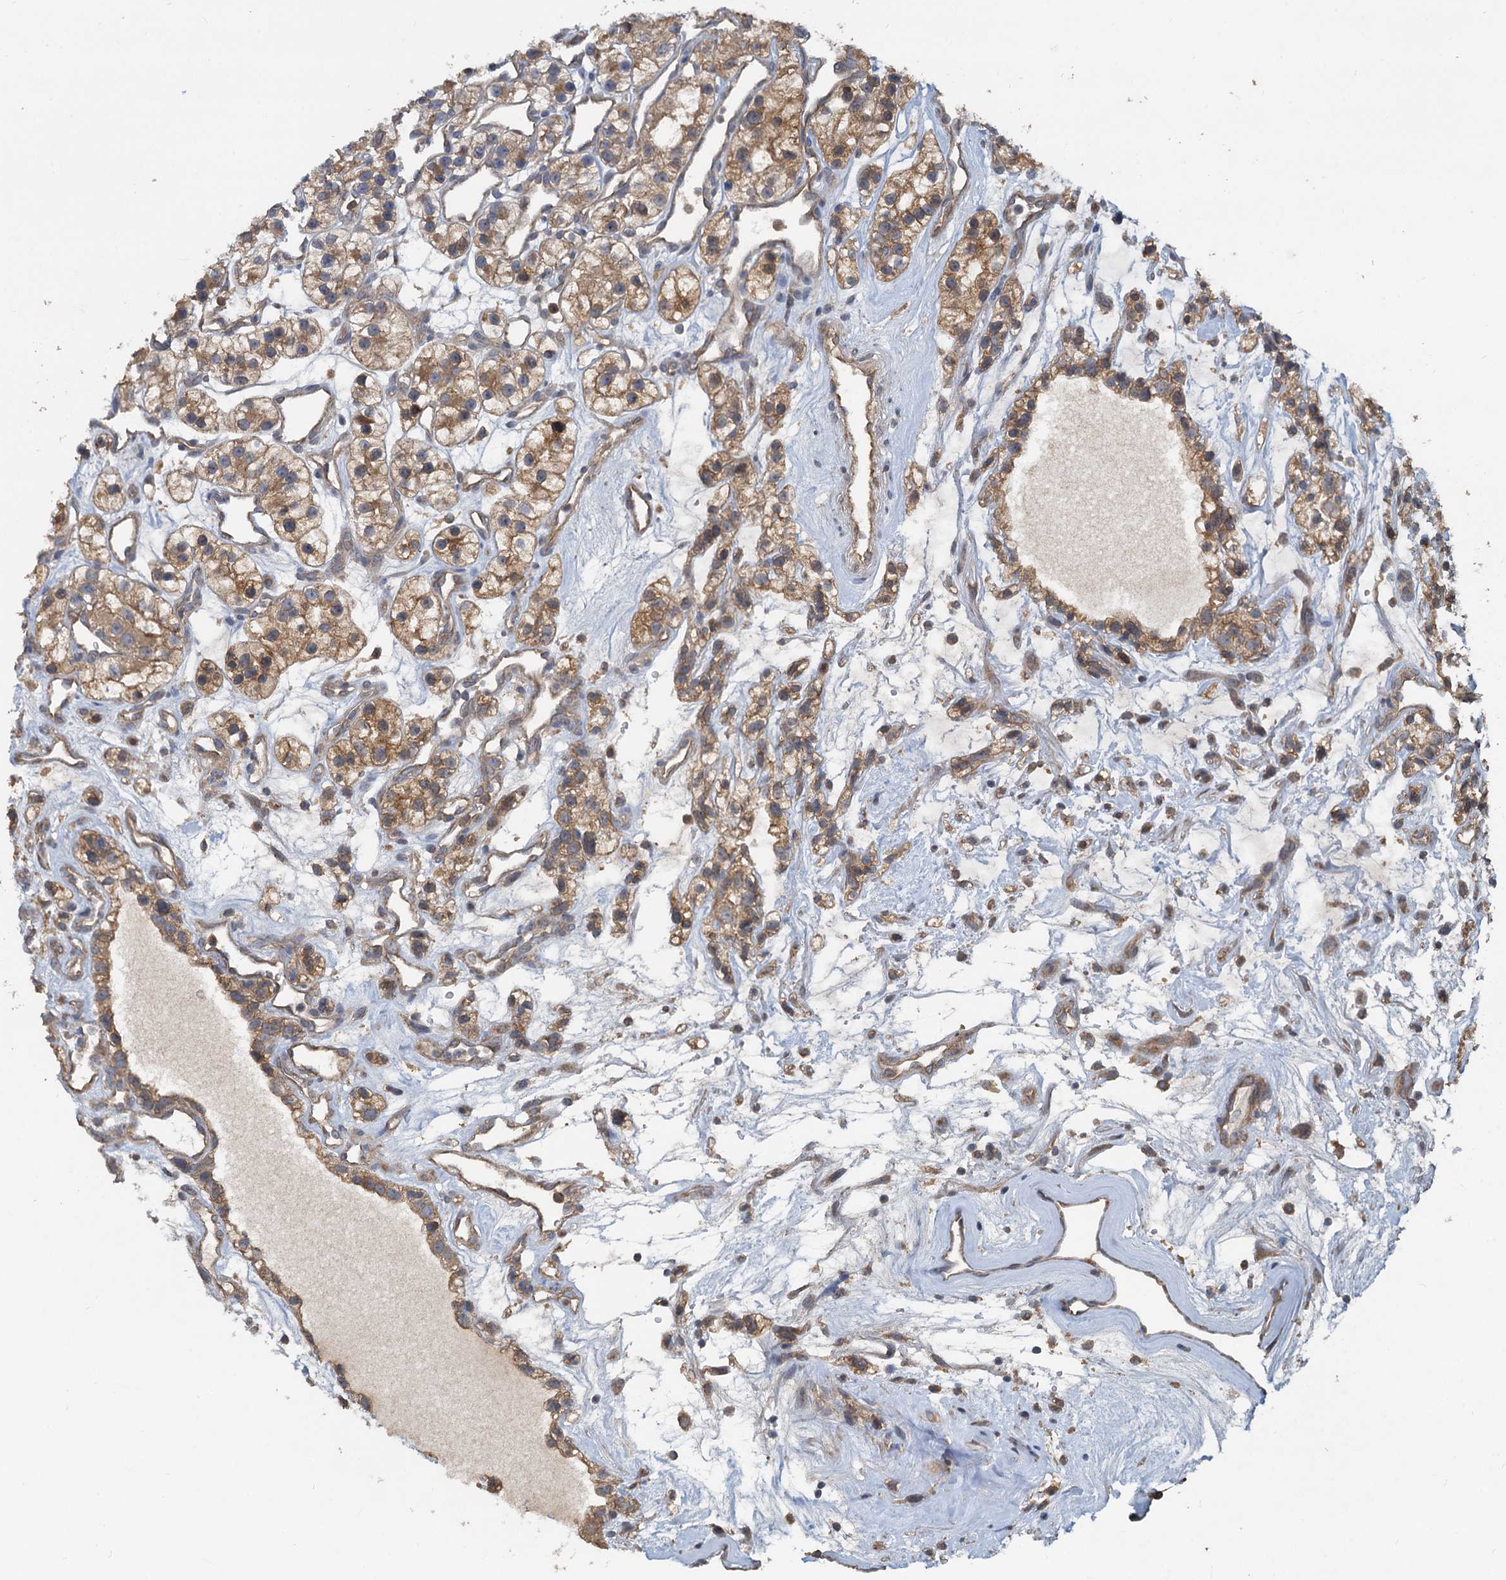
{"staining": {"intensity": "moderate", "quantity": ">75%", "location": "cytoplasmic/membranous"}, "tissue": "renal cancer", "cell_type": "Tumor cells", "image_type": "cancer", "snomed": [{"axis": "morphology", "description": "Adenocarcinoma, NOS"}, {"axis": "topography", "description": "Kidney"}], "caption": "Immunohistochemistry (IHC) of renal cancer reveals medium levels of moderate cytoplasmic/membranous staining in approximately >75% of tumor cells.", "gene": "HYI", "patient": {"sex": "female", "age": 57}}